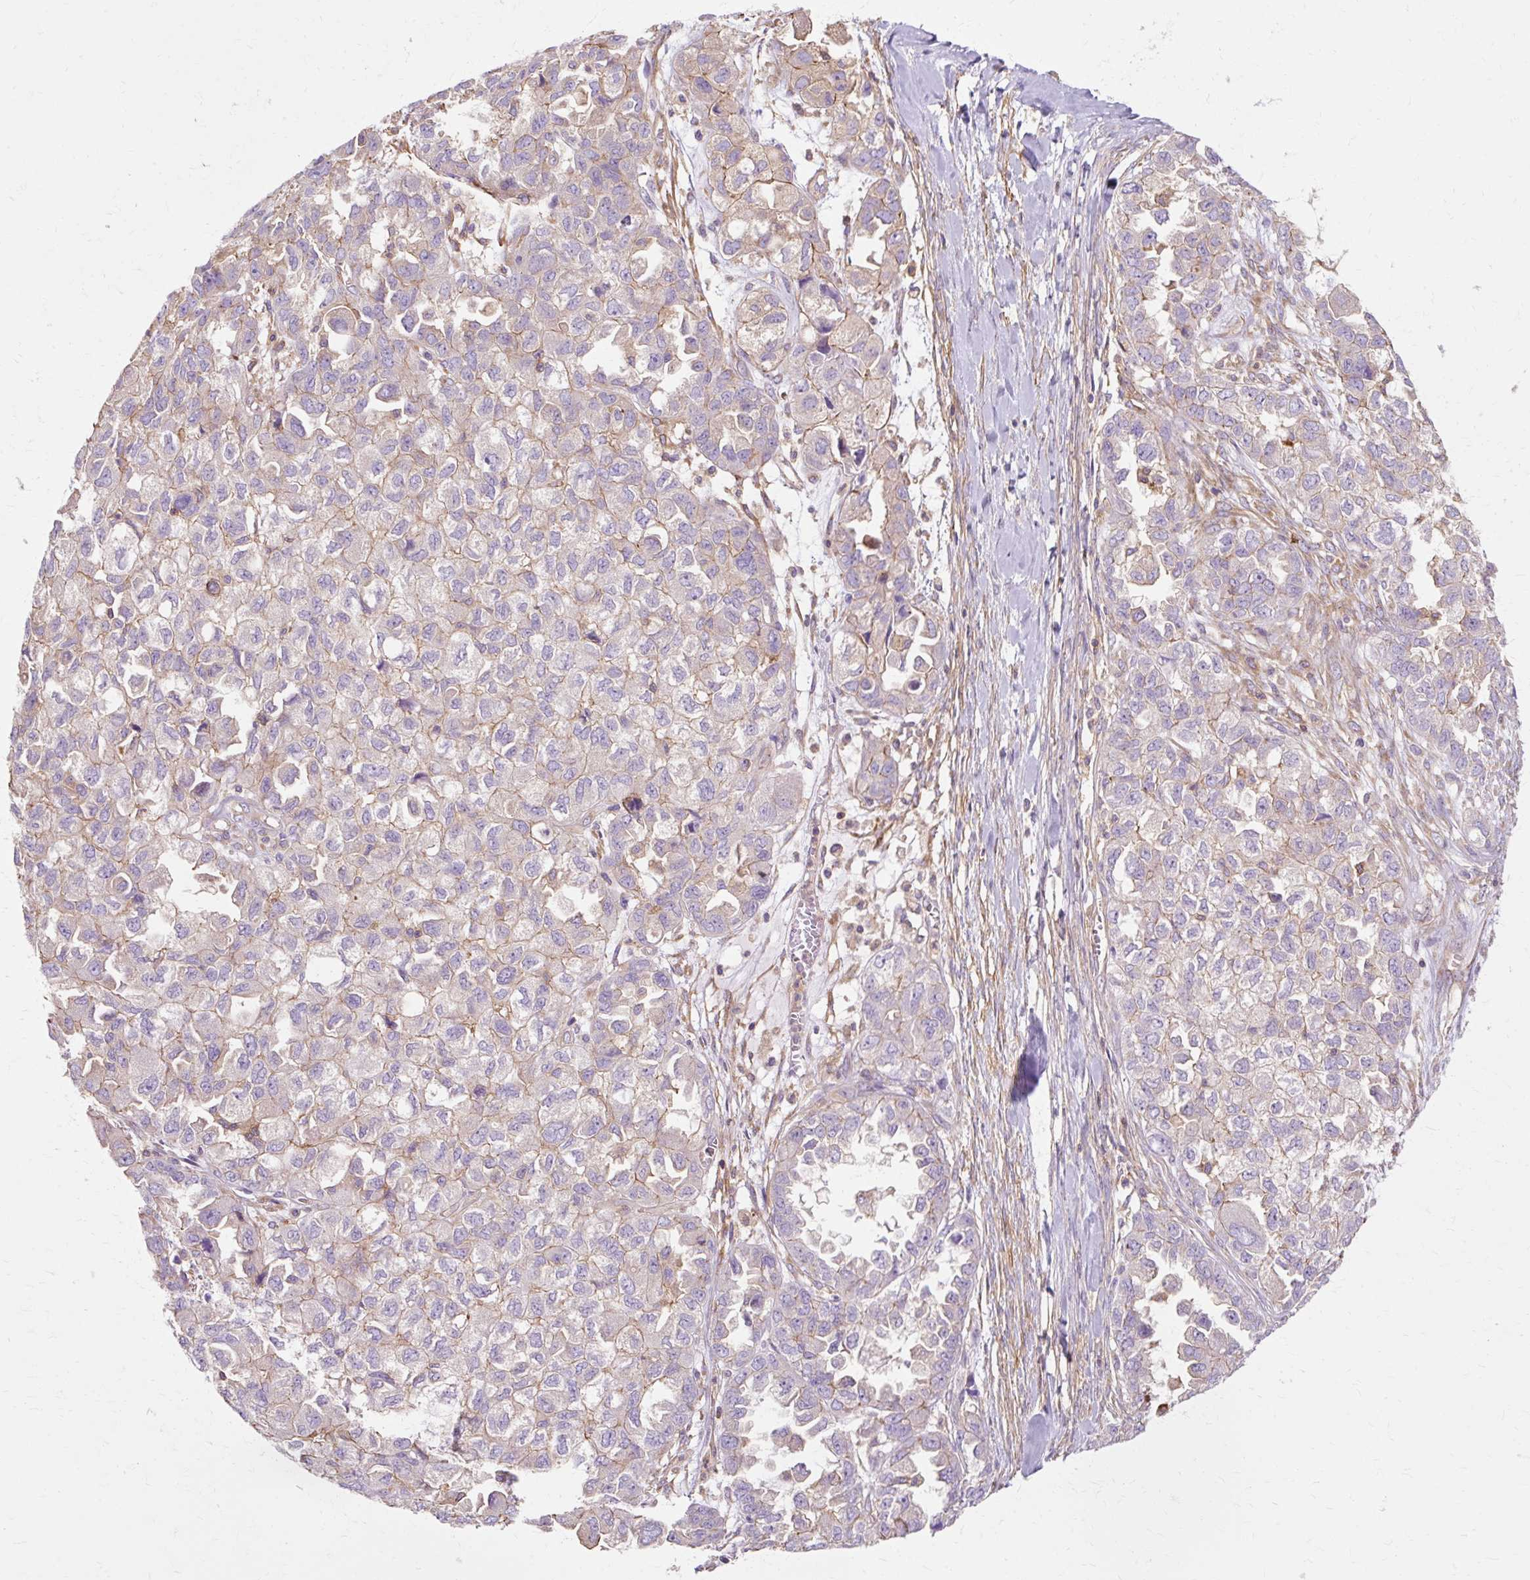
{"staining": {"intensity": "weak", "quantity": "<25%", "location": "cytoplasmic/membranous"}, "tissue": "ovarian cancer", "cell_type": "Tumor cells", "image_type": "cancer", "snomed": [{"axis": "morphology", "description": "Cystadenocarcinoma, serous, NOS"}, {"axis": "topography", "description": "Ovary"}], "caption": "IHC photomicrograph of human ovarian serous cystadenocarcinoma stained for a protein (brown), which shows no expression in tumor cells.", "gene": "TBC1D2B", "patient": {"sex": "female", "age": 84}}